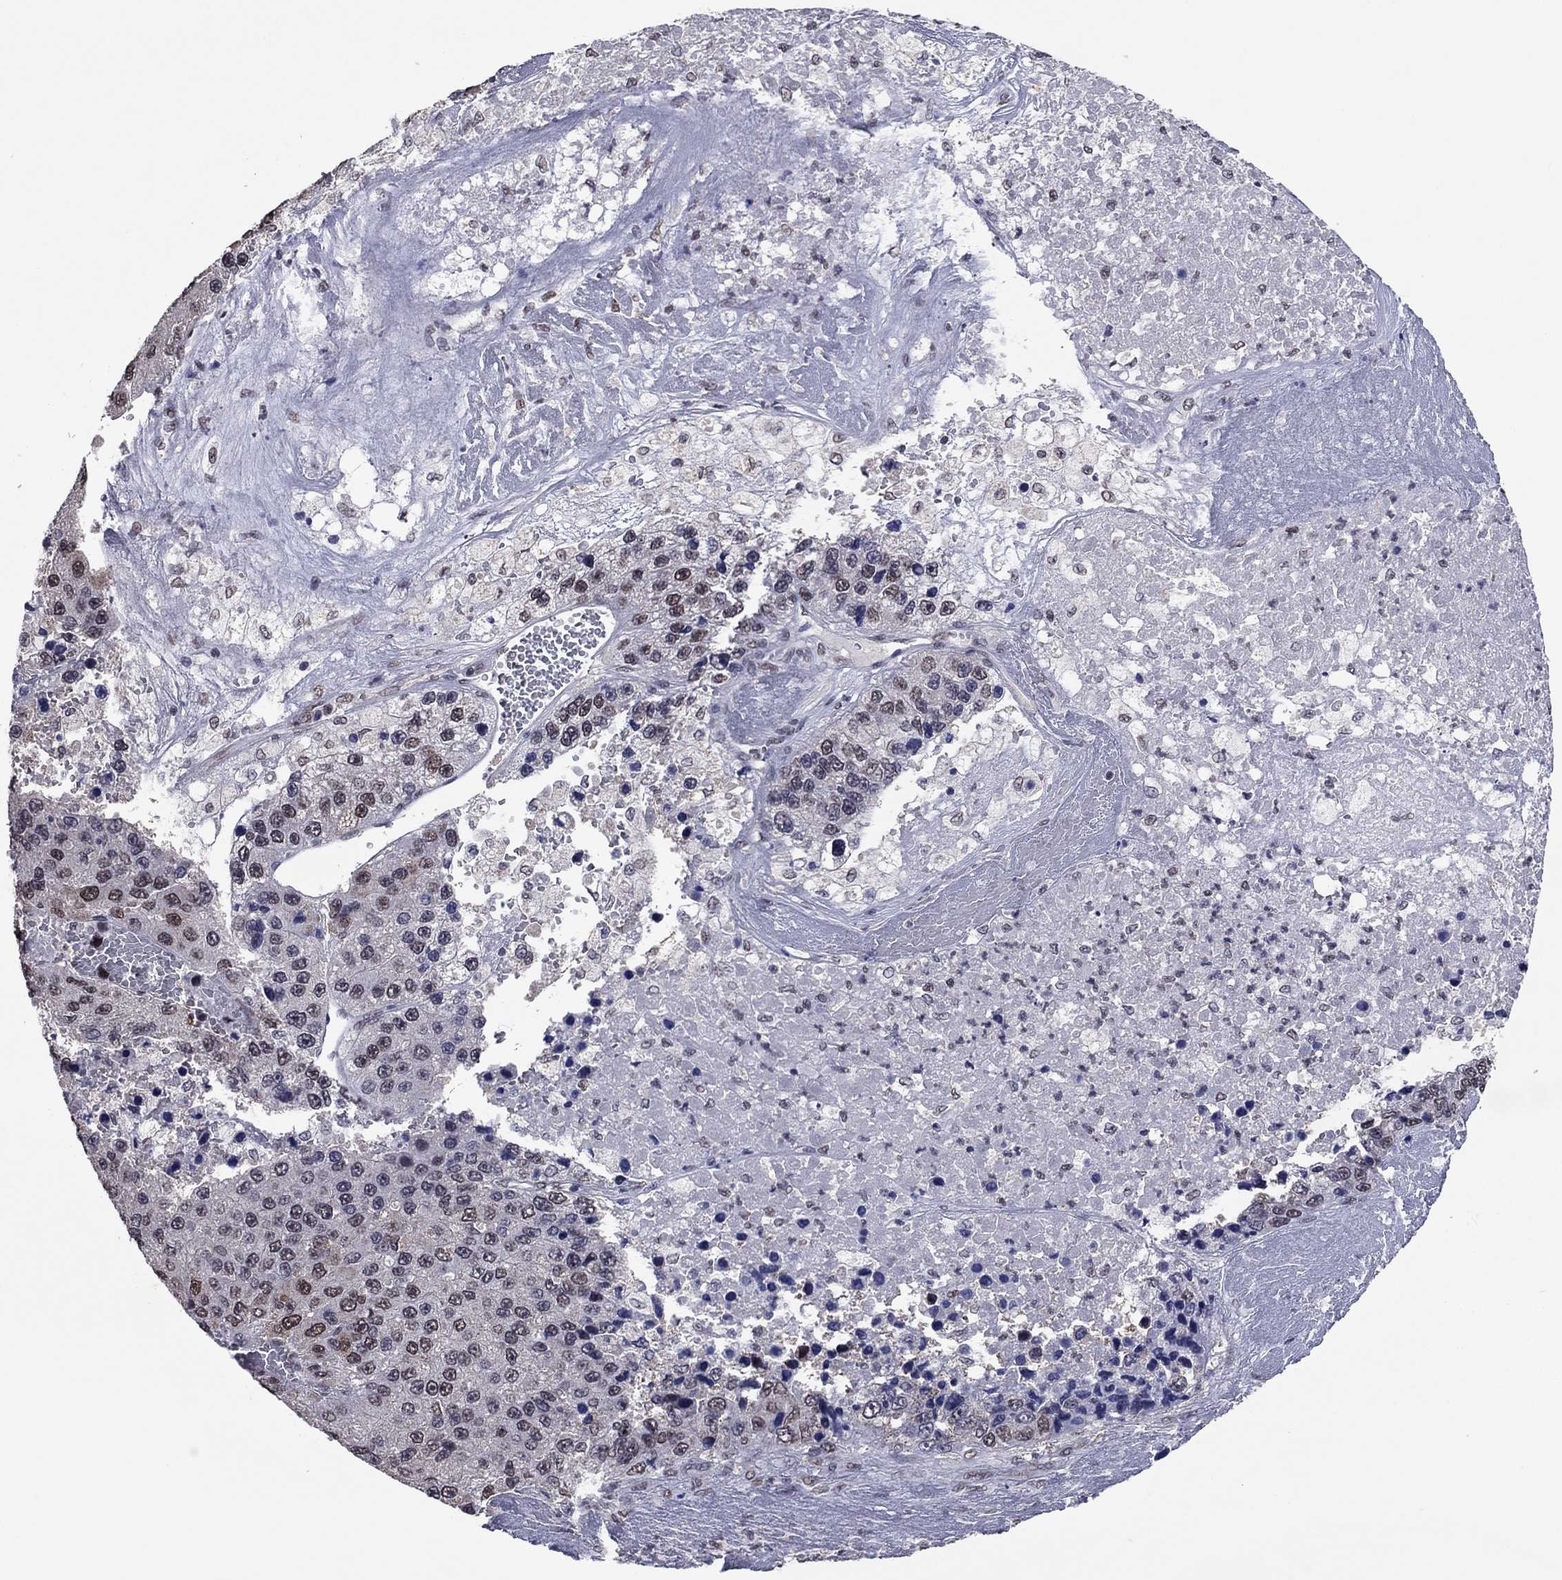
{"staining": {"intensity": "weak", "quantity": "<25%", "location": "nuclear"}, "tissue": "liver cancer", "cell_type": "Tumor cells", "image_type": "cancer", "snomed": [{"axis": "morphology", "description": "Carcinoma, Hepatocellular, NOS"}, {"axis": "topography", "description": "Liver"}], "caption": "The histopathology image displays no significant staining in tumor cells of hepatocellular carcinoma (liver).", "gene": "TYMS", "patient": {"sex": "female", "age": 73}}